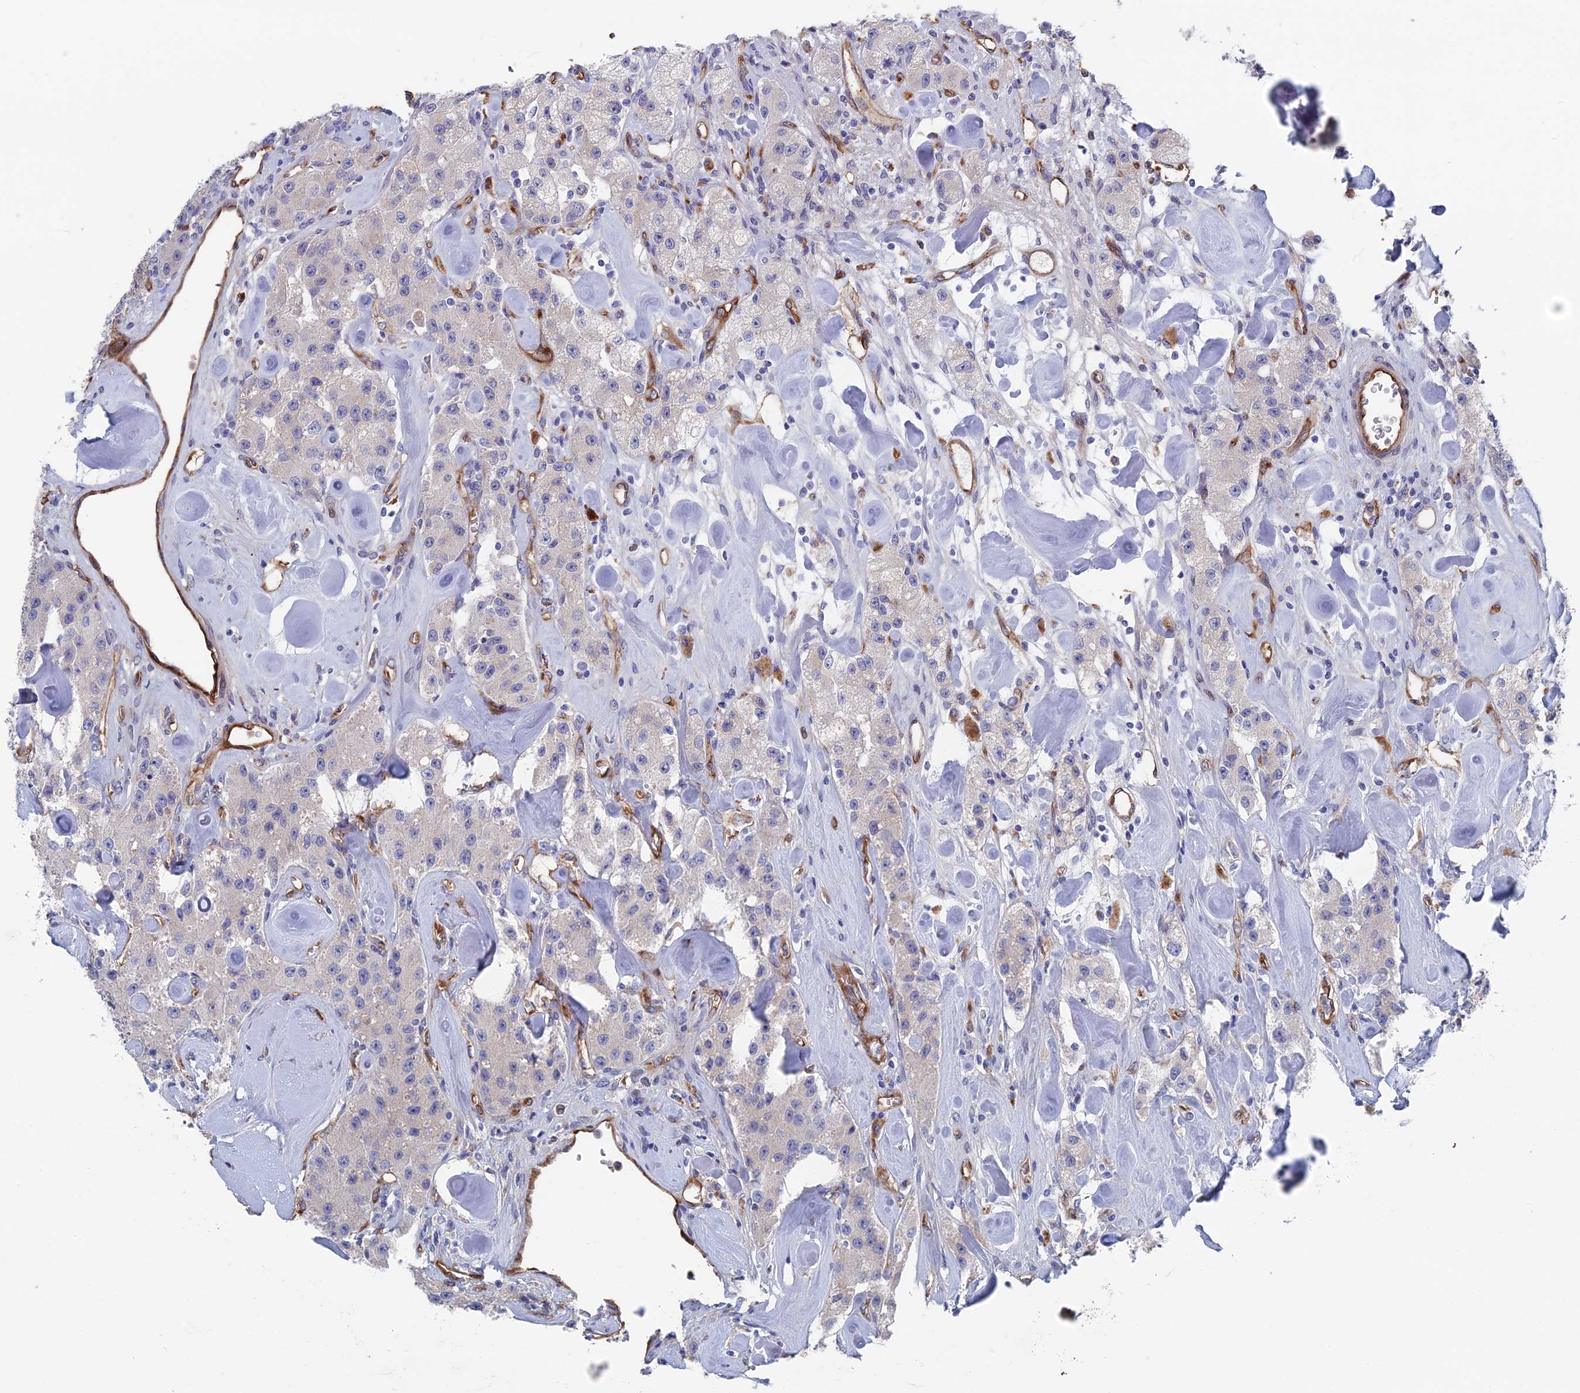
{"staining": {"intensity": "negative", "quantity": "none", "location": "none"}, "tissue": "carcinoid", "cell_type": "Tumor cells", "image_type": "cancer", "snomed": [{"axis": "morphology", "description": "Carcinoid, malignant, NOS"}, {"axis": "topography", "description": "Pancreas"}], "caption": "There is no significant staining in tumor cells of malignant carcinoid.", "gene": "ARAP3", "patient": {"sex": "male", "age": 41}}